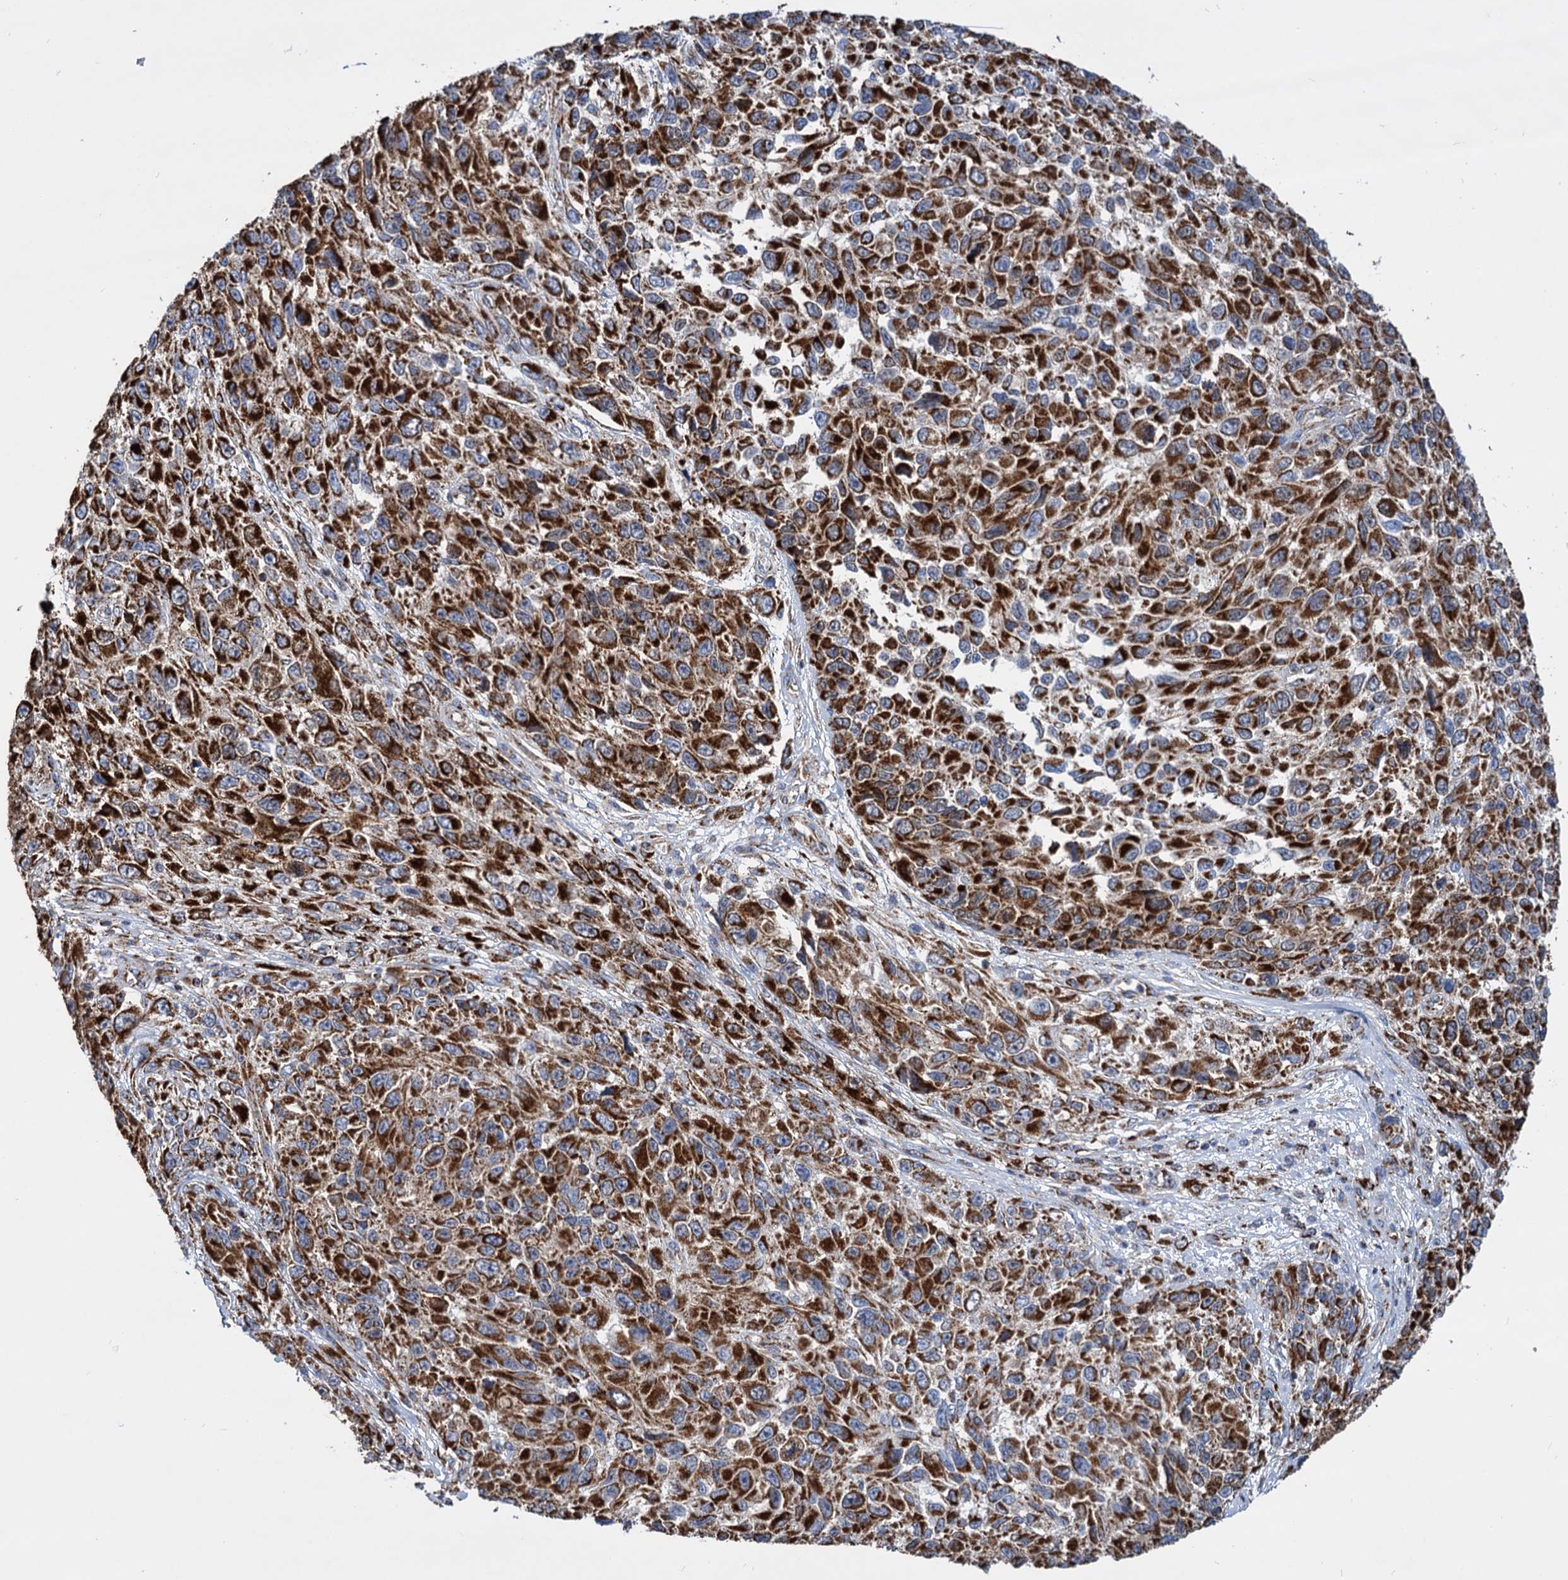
{"staining": {"intensity": "strong", "quantity": ">75%", "location": "cytoplasmic/membranous"}, "tissue": "melanoma", "cell_type": "Tumor cells", "image_type": "cancer", "snomed": [{"axis": "morphology", "description": "Normal tissue, NOS"}, {"axis": "morphology", "description": "Malignant melanoma, NOS"}, {"axis": "topography", "description": "Skin"}], "caption": "A histopathology image showing strong cytoplasmic/membranous expression in about >75% of tumor cells in malignant melanoma, as visualized by brown immunohistochemical staining.", "gene": "TIMM10", "patient": {"sex": "female", "age": 96}}